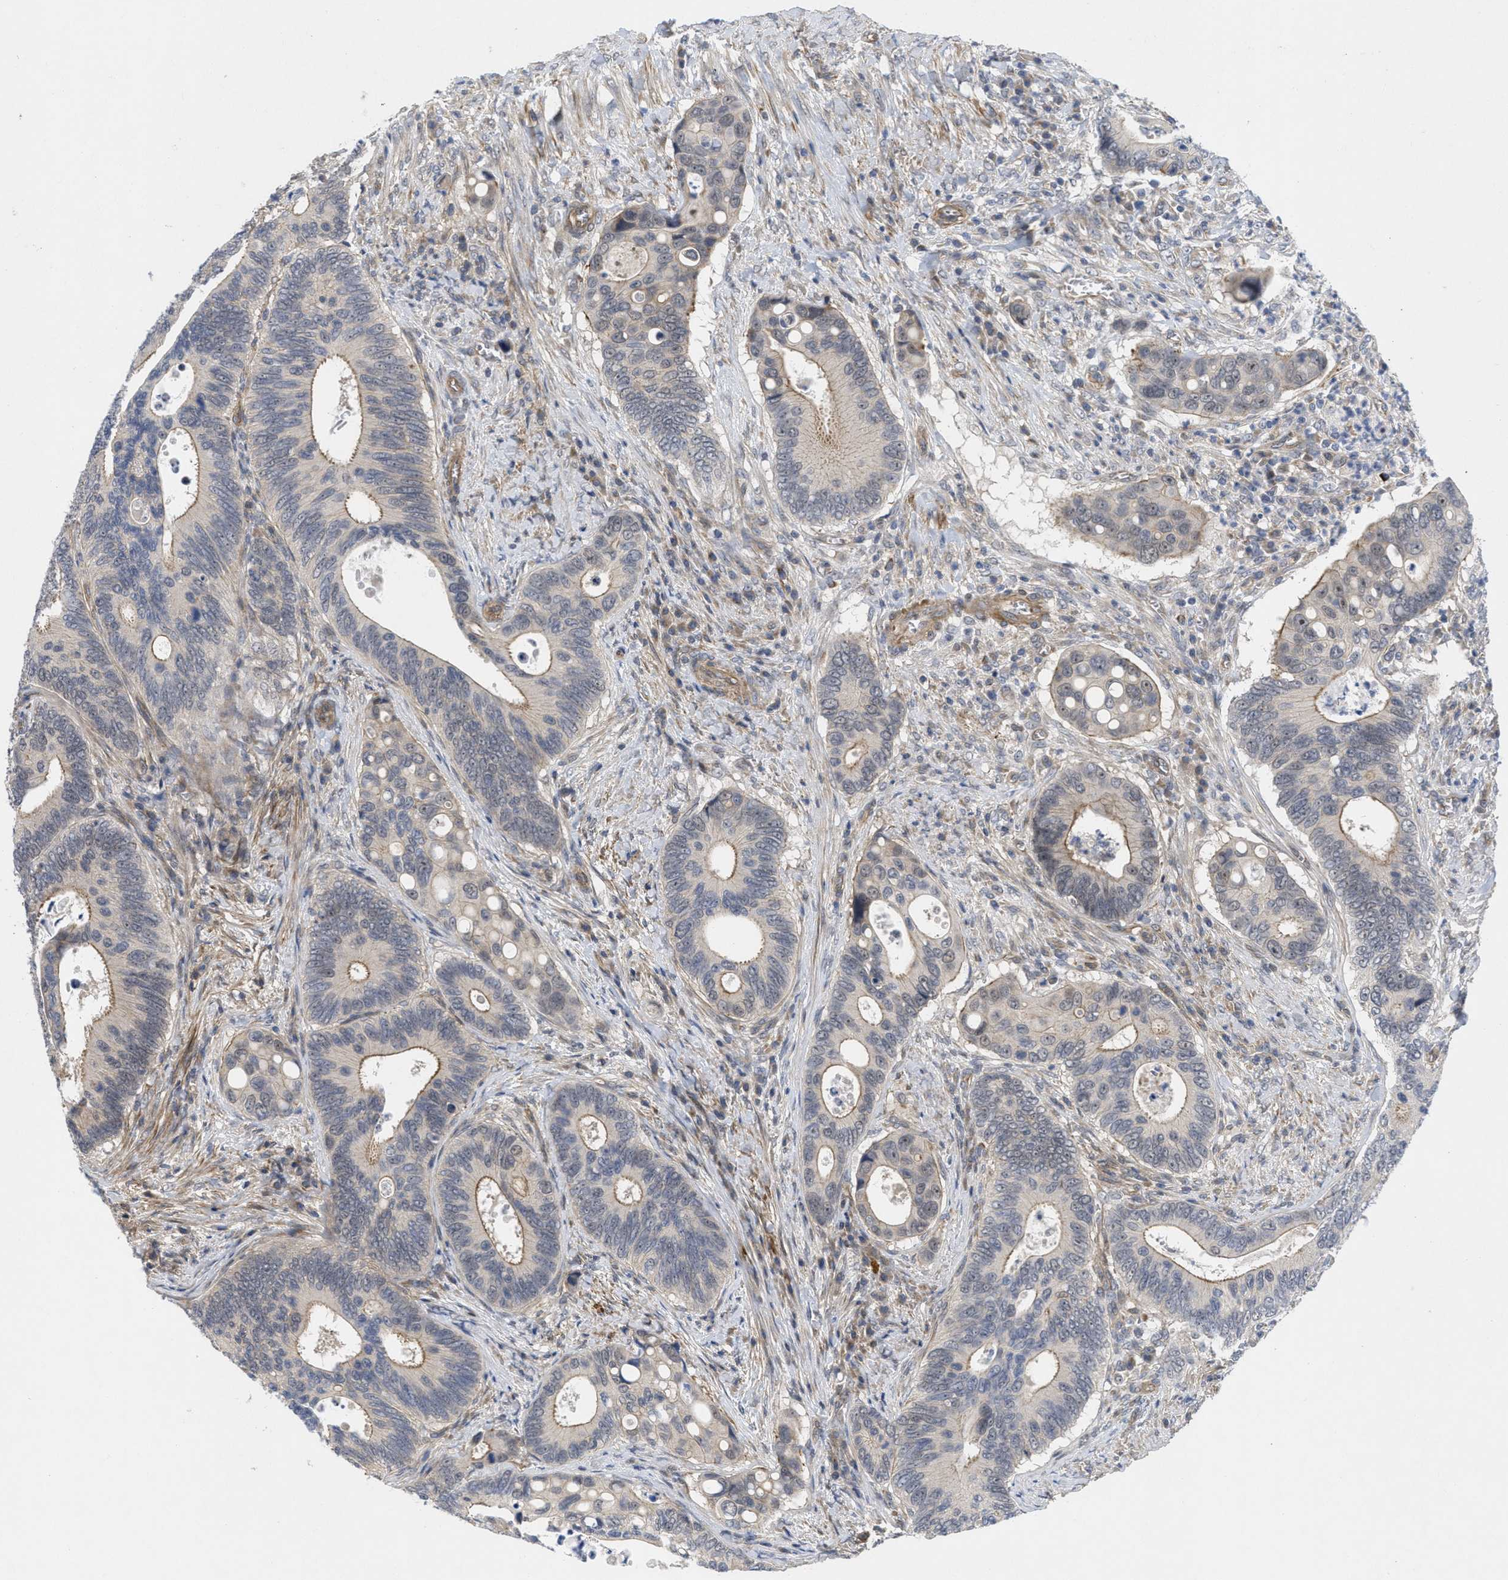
{"staining": {"intensity": "weak", "quantity": "<25%", "location": "cytoplasmic/membranous"}, "tissue": "colorectal cancer", "cell_type": "Tumor cells", "image_type": "cancer", "snomed": [{"axis": "morphology", "description": "Inflammation, NOS"}, {"axis": "morphology", "description": "Adenocarcinoma, NOS"}, {"axis": "topography", "description": "Colon"}], "caption": "Colorectal adenocarcinoma was stained to show a protein in brown. There is no significant expression in tumor cells. (IHC, brightfield microscopy, high magnification).", "gene": "ARHGEF26", "patient": {"sex": "male", "age": 72}}